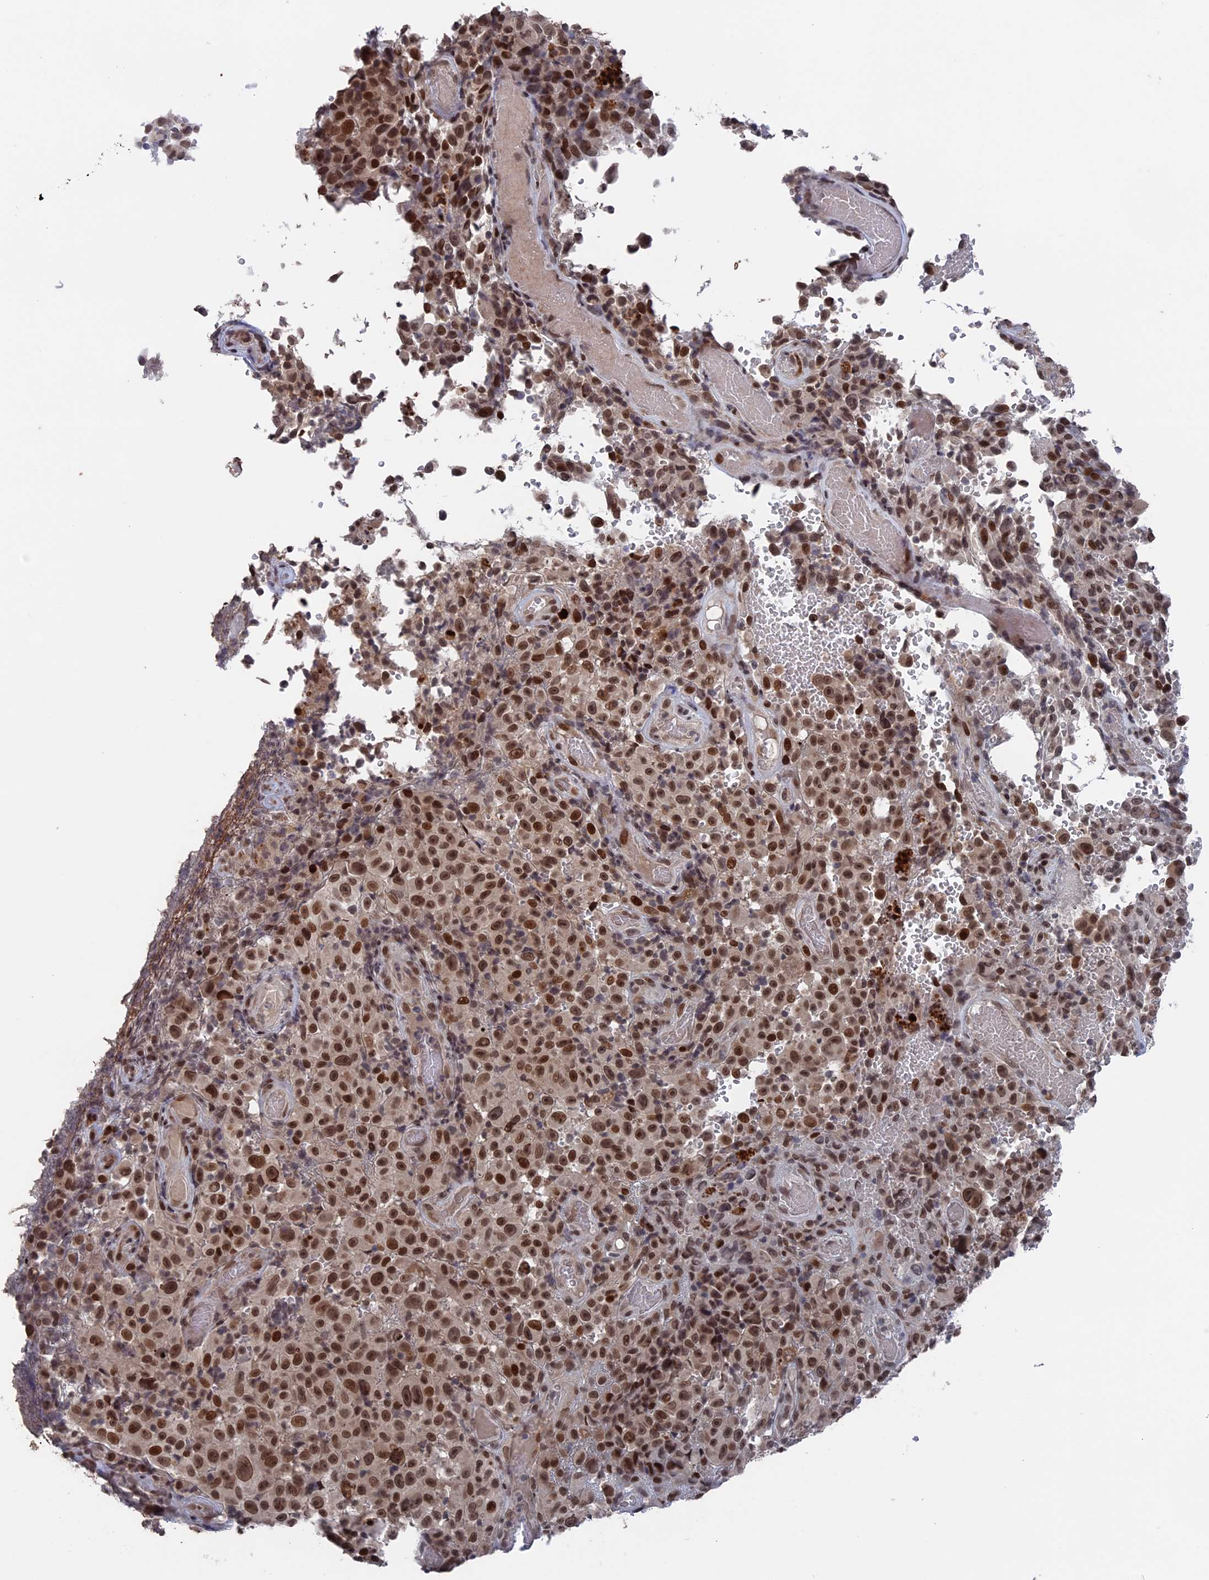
{"staining": {"intensity": "moderate", "quantity": ">75%", "location": "nuclear"}, "tissue": "melanoma", "cell_type": "Tumor cells", "image_type": "cancer", "snomed": [{"axis": "morphology", "description": "Malignant melanoma, NOS"}, {"axis": "topography", "description": "Skin"}], "caption": "Malignant melanoma was stained to show a protein in brown. There is medium levels of moderate nuclear staining in about >75% of tumor cells.", "gene": "NR2C2AP", "patient": {"sex": "female", "age": 82}}